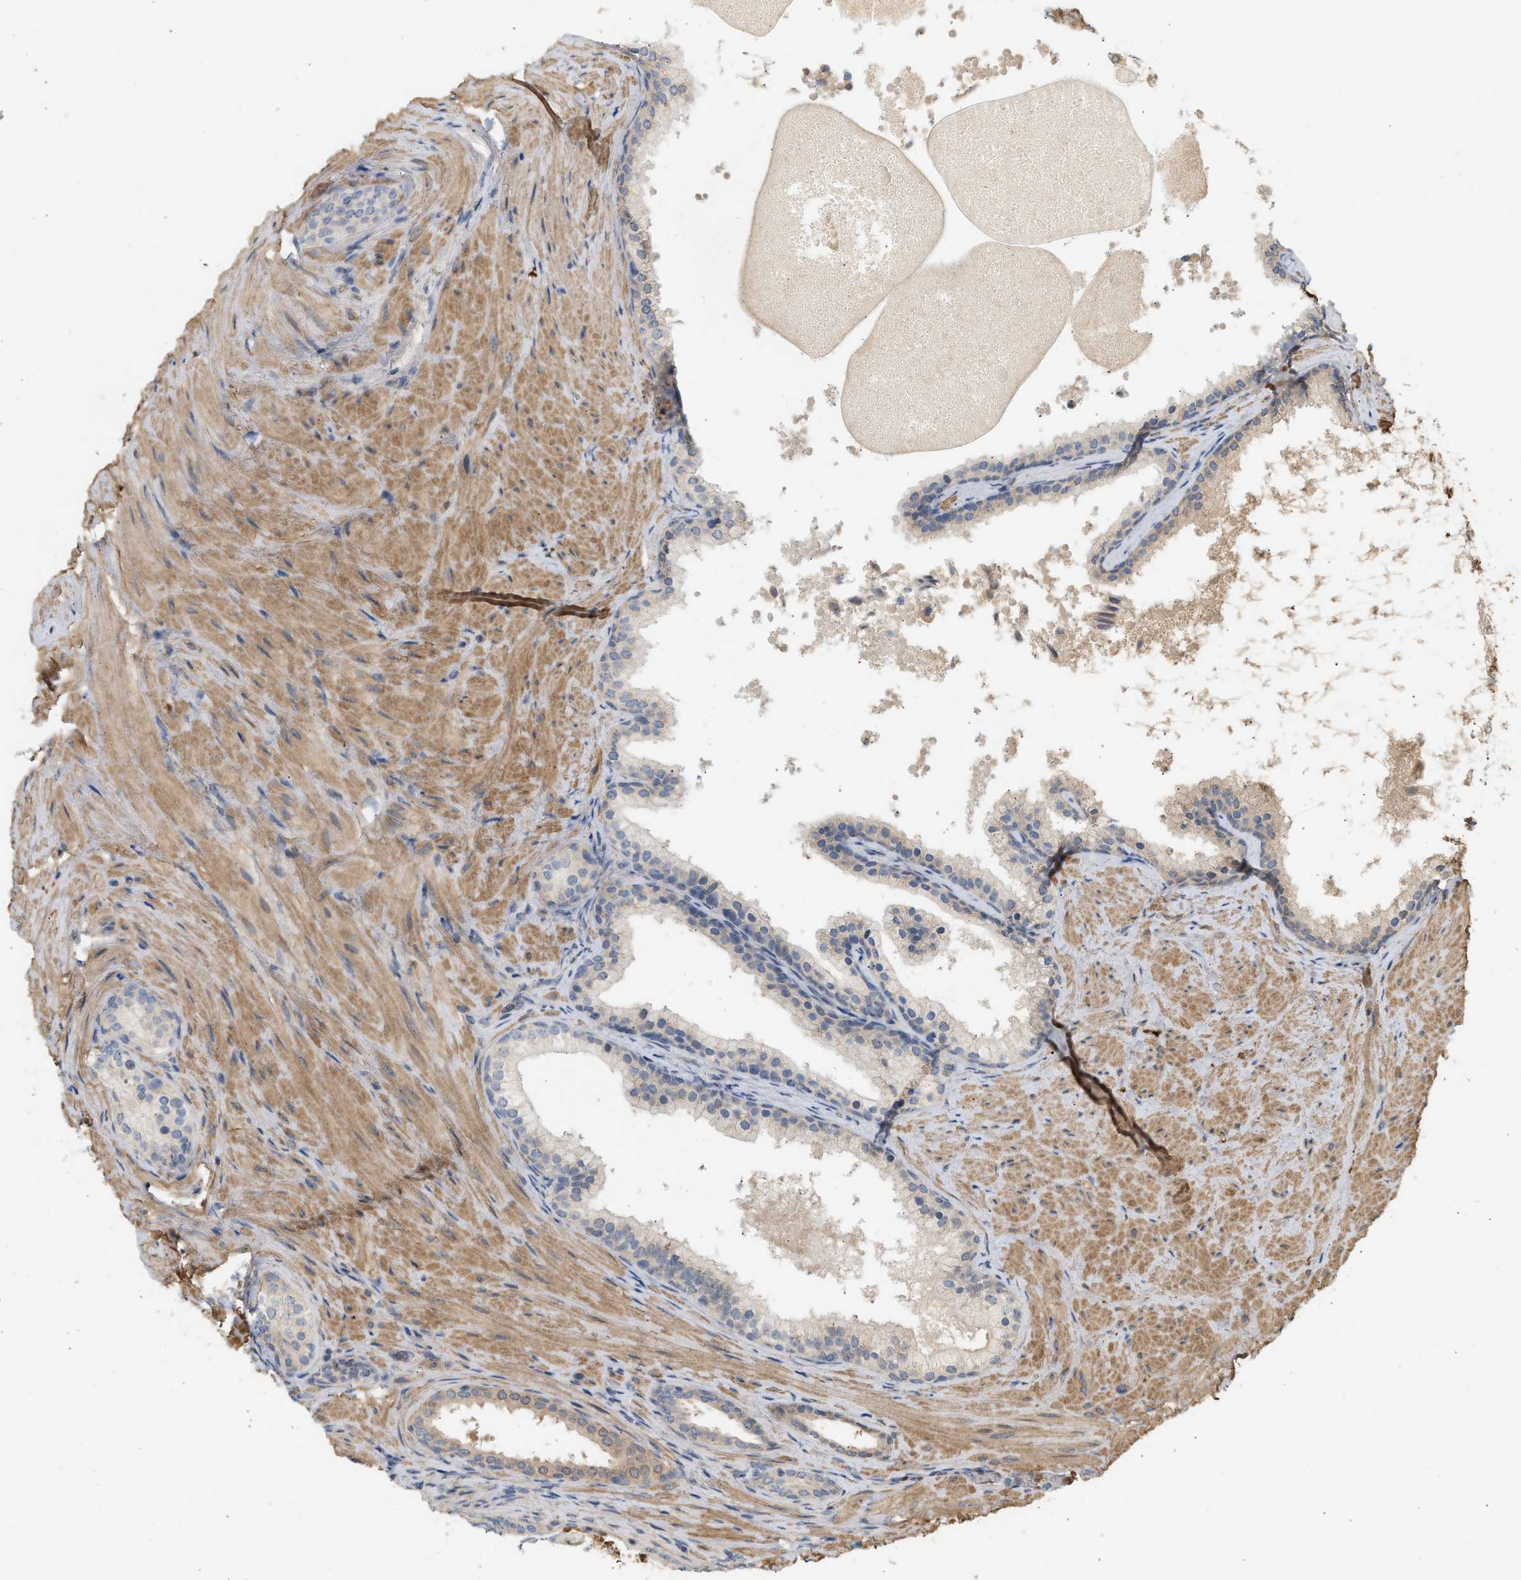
{"staining": {"intensity": "weak", "quantity": "<25%", "location": "cytoplasmic/membranous"}, "tissue": "prostate cancer", "cell_type": "Tumor cells", "image_type": "cancer", "snomed": [{"axis": "morphology", "description": "Adenocarcinoma, Low grade"}, {"axis": "topography", "description": "Prostate"}], "caption": "IHC micrograph of neoplastic tissue: adenocarcinoma (low-grade) (prostate) stained with DAB (3,3'-diaminobenzidine) displays no significant protein expression in tumor cells. (DAB (3,3'-diaminobenzidine) IHC visualized using brightfield microscopy, high magnification).", "gene": "F8", "patient": {"sex": "male", "age": 69}}